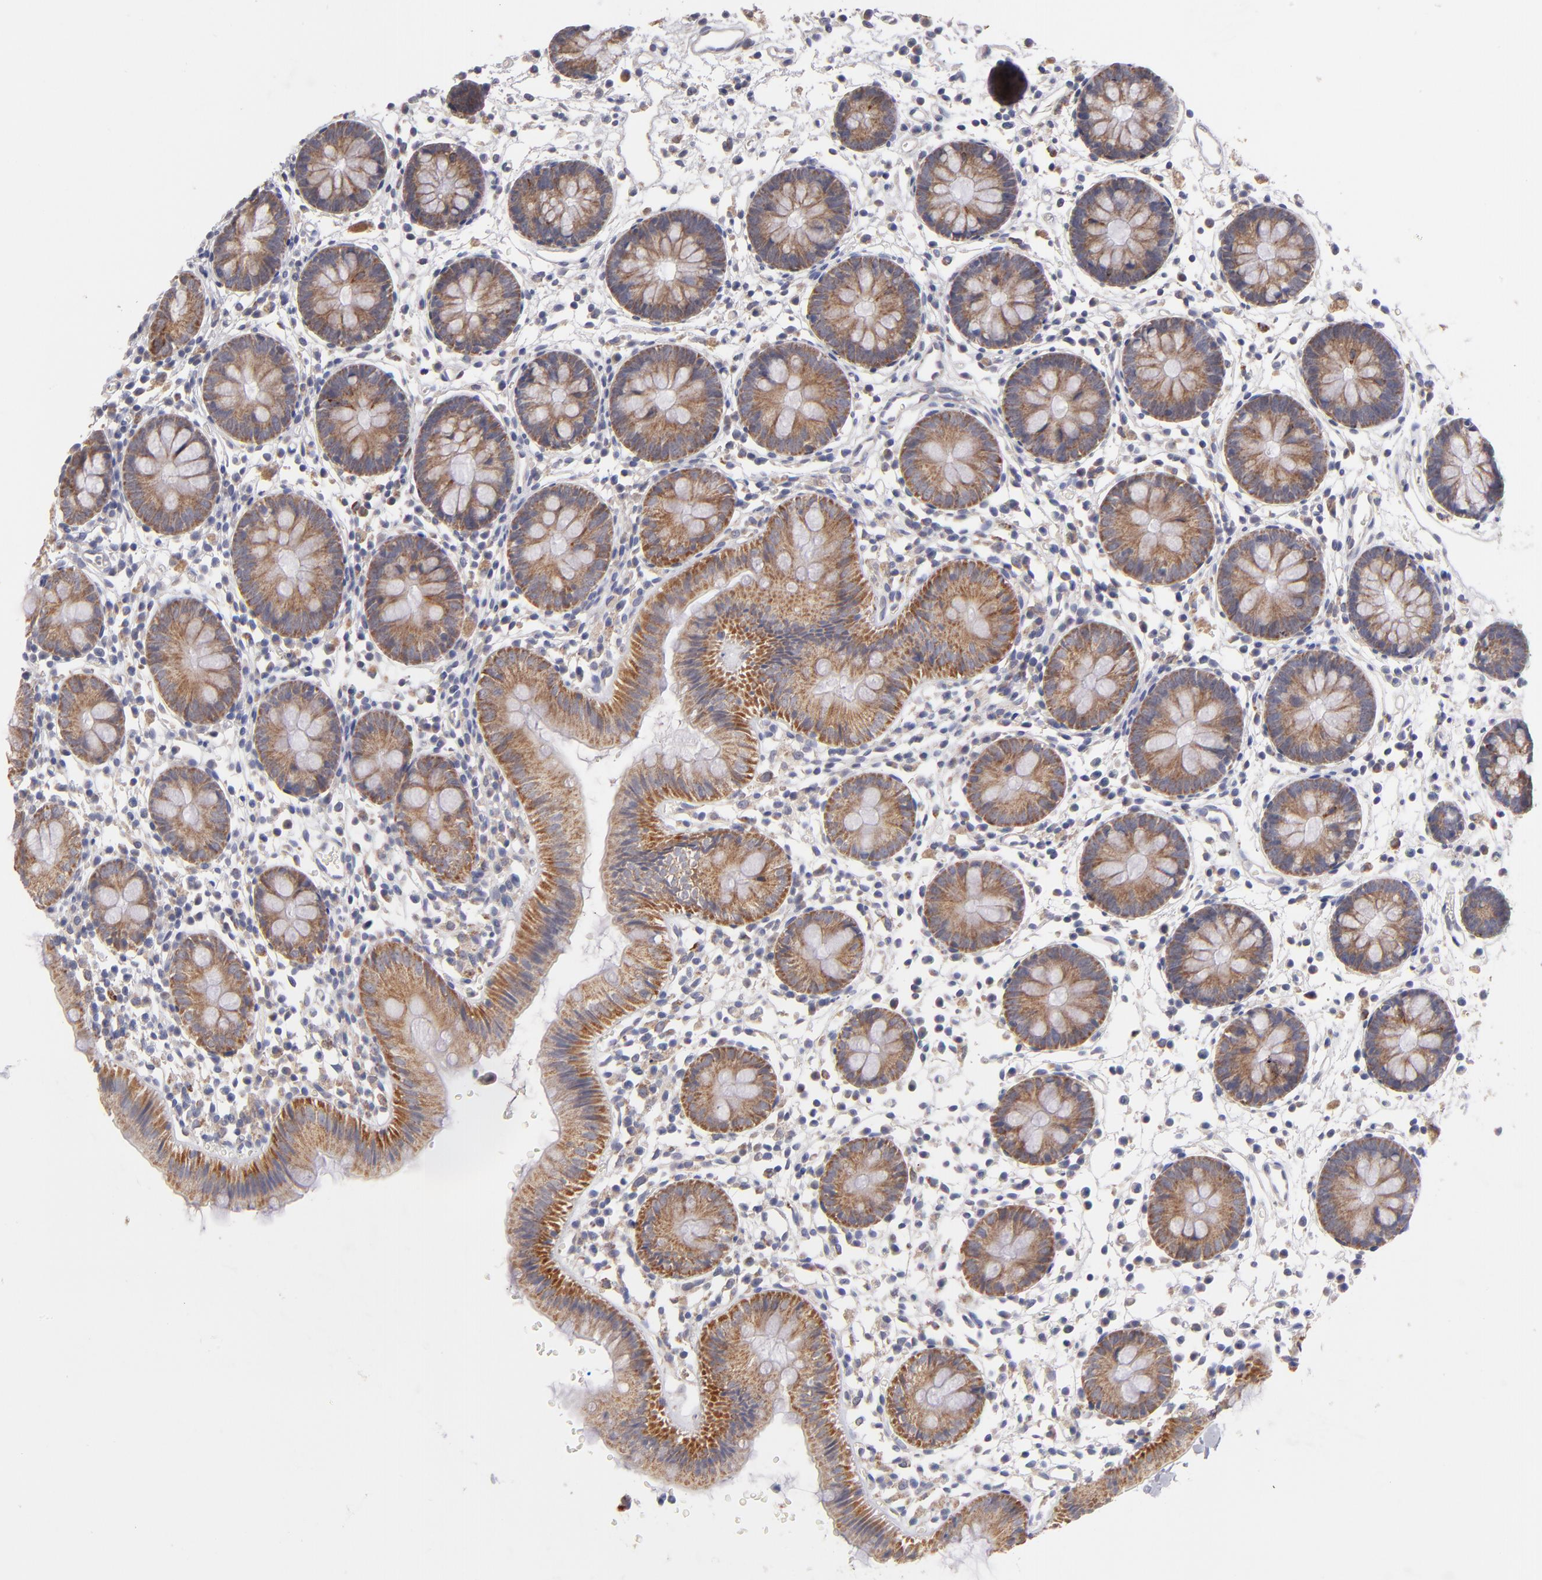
{"staining": {"intensity": "negative", "quantity": "none", "location": "none"}, "tissue": "colon", "cell_type": "Endothelial cells", "image_type": "normal", "snomed": [{"axis": "morphology", "description": "Normal tissue, NOS"}, {"axis": "topography", "description": "Colon"}], "caption": "Colon stained for a protein using IHC demonstrates no positivity endothelial cells.", "gene": "HCCS", "patient": {"sex": "male", "age": 14}}